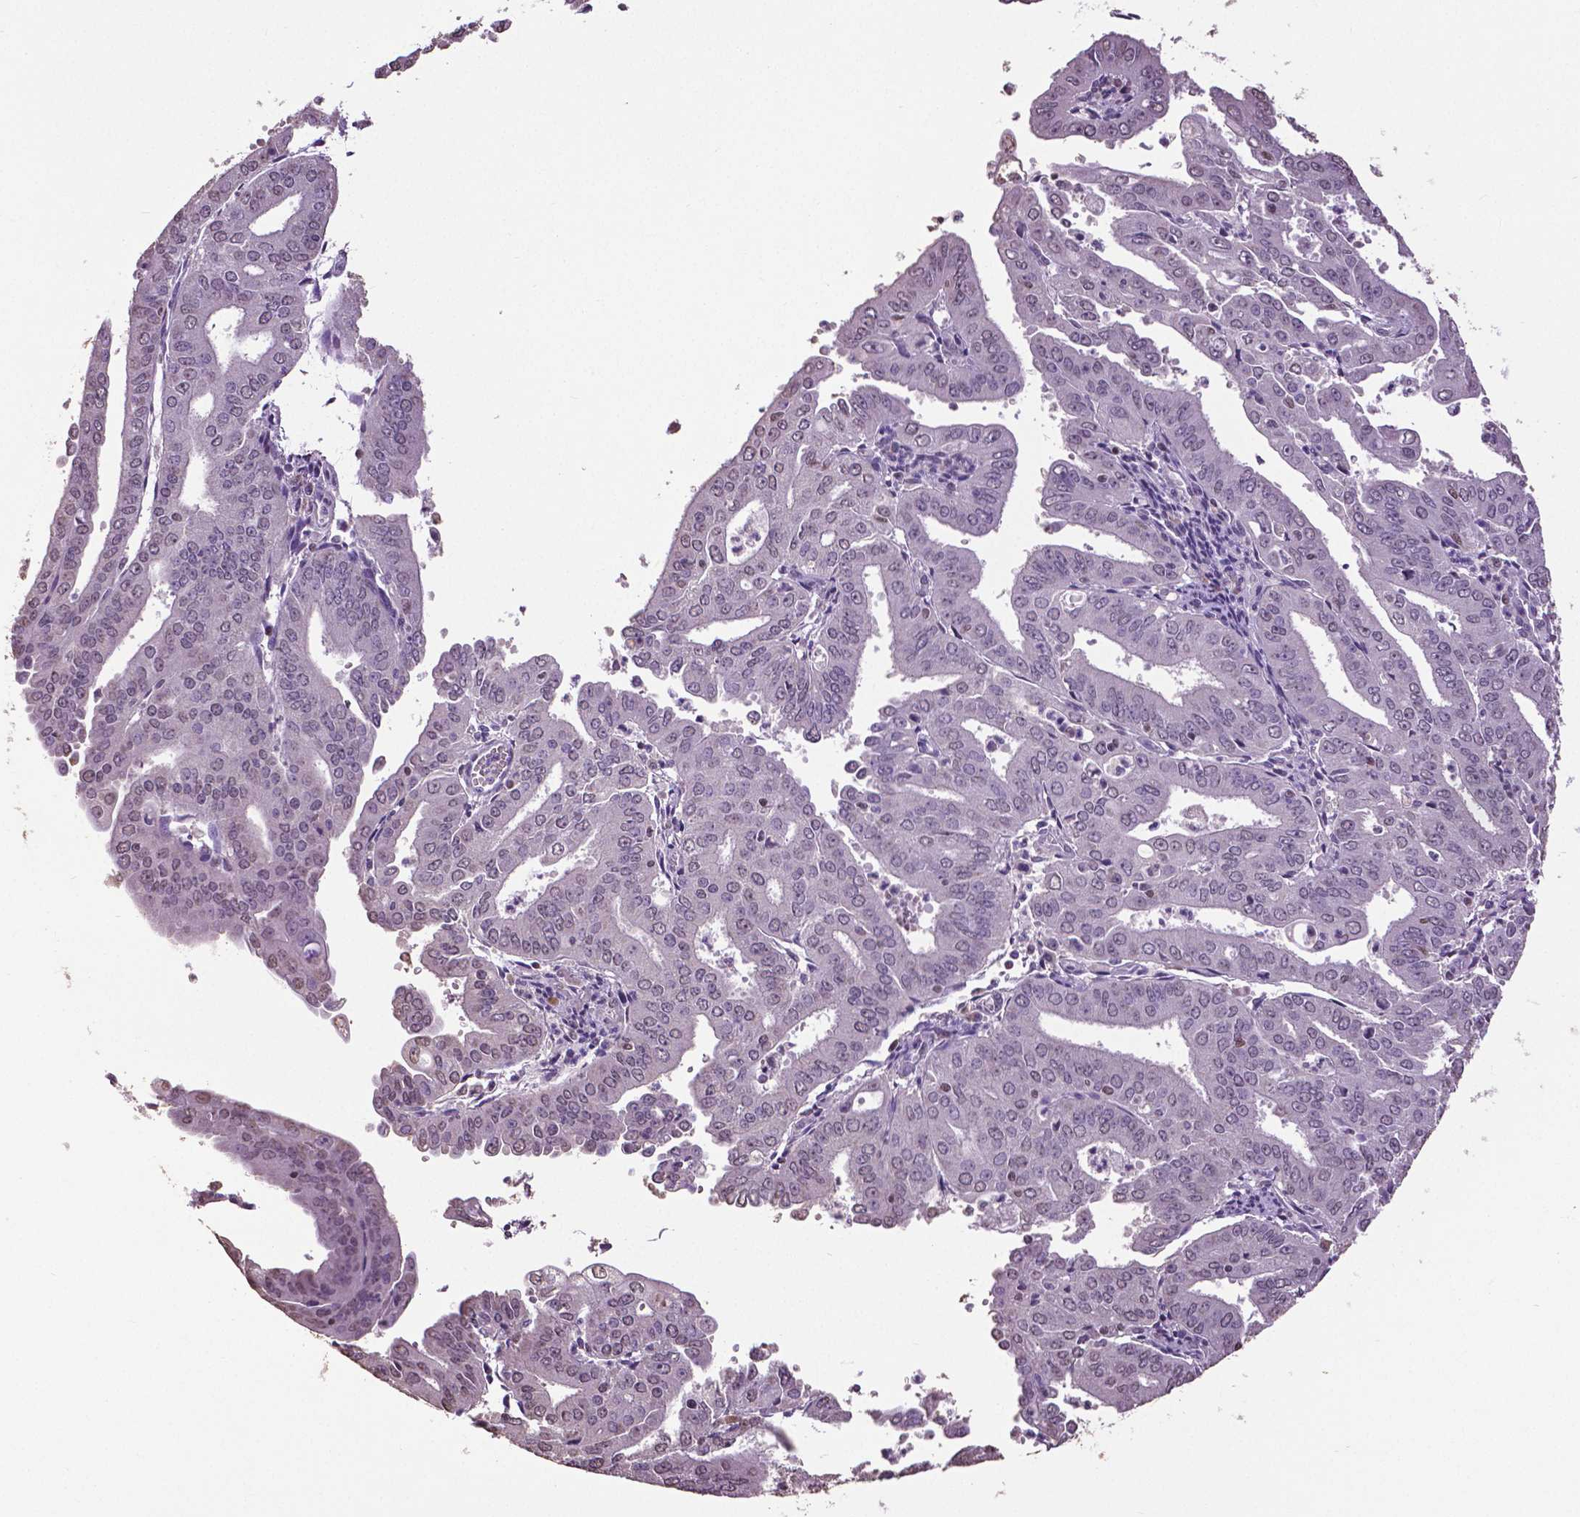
{"staining": {"intensity": "negative", "quantity": "none", "location": "none"}, "tissue": "cervical cancer", "cell_type": "Tumor cells", "image_type": "cancer", "snomed": [{"axis": "morphology", "description": "Adenocarcinoma, NOS"}, {"axis": "topography", "description": "Cervix"}], "caption": "Immunohistochemistry (IHC) of adenocarcinoma (cervical) demonstrates no expression in tumor cells. (Stains: DAB immunohistochemistry (IHC) with hematoxylin counter stain, Microscopy: brightfield microscopy at high magnification).", "gene": "RUNX3", "patient": {"sex": "female", "age": 56}}